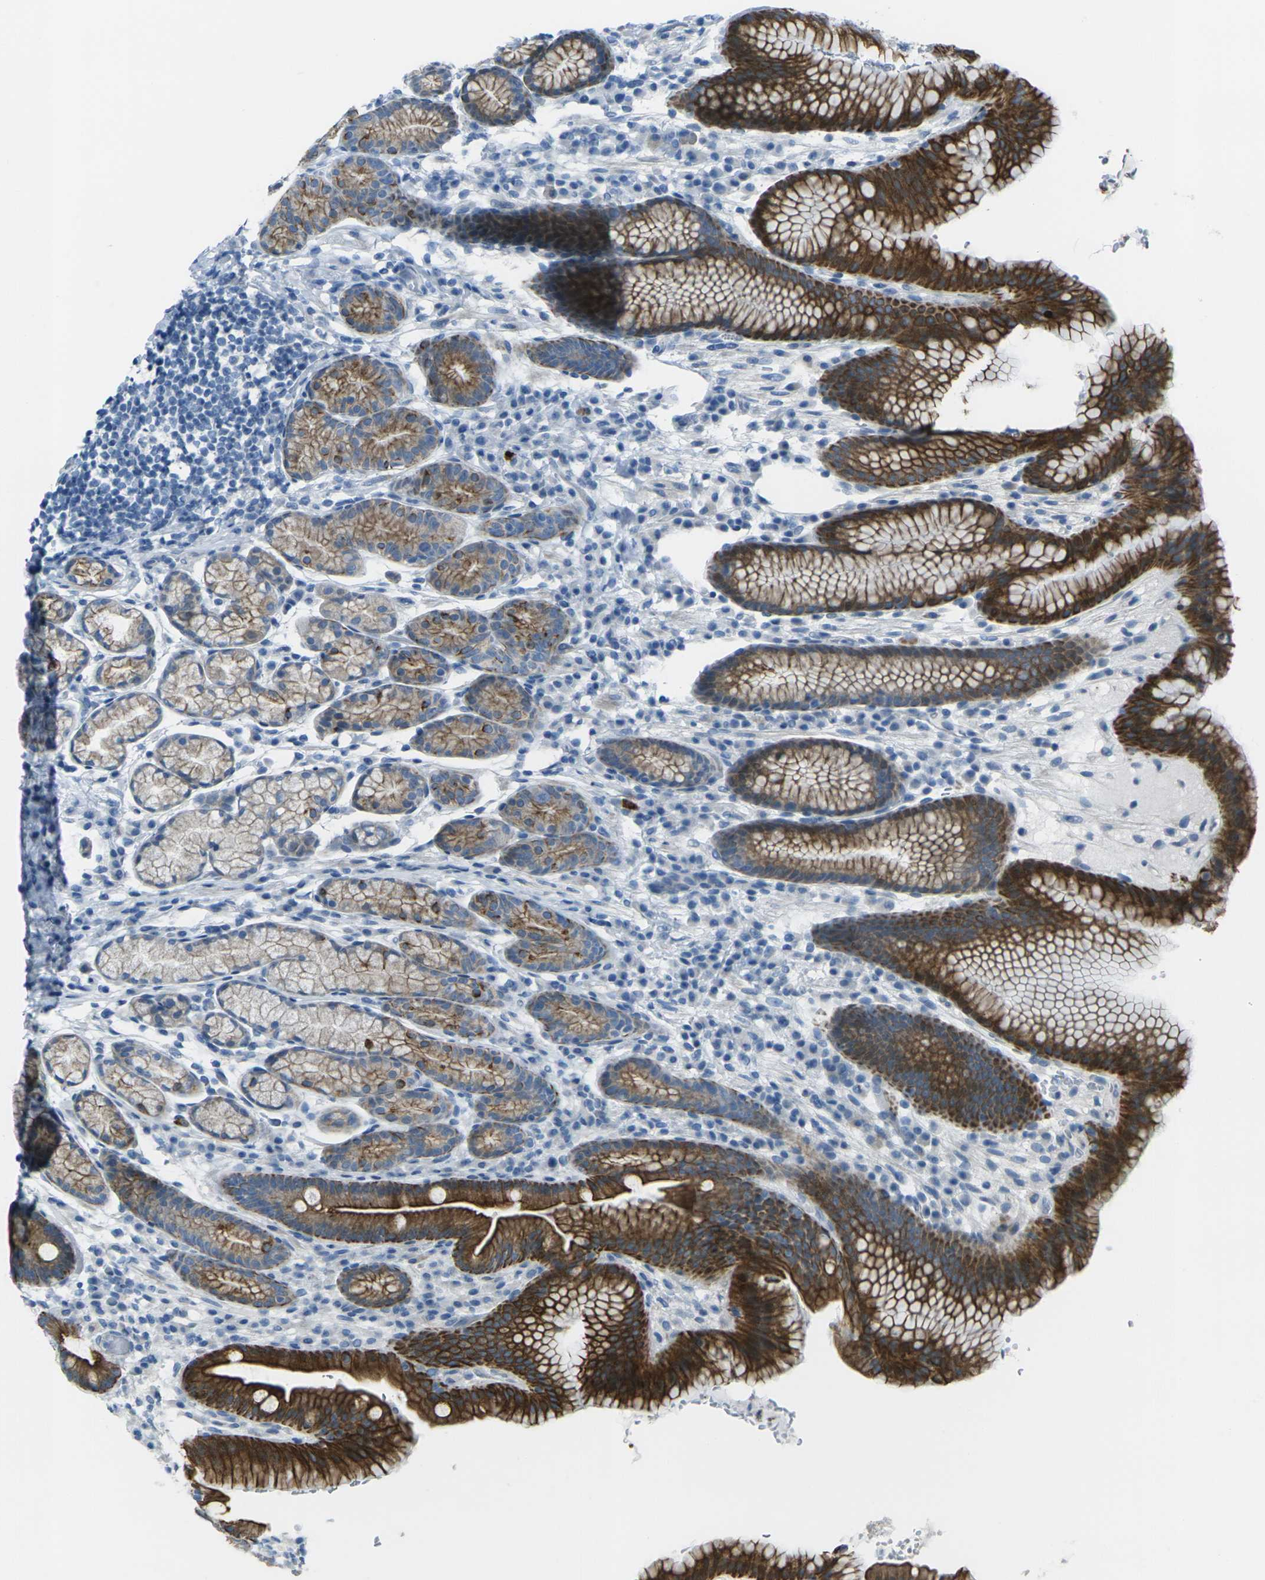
{"staining": {"intensity": "strong", "quantity": "25%-75%", "location": "cytoplasmic/membranous"}, "tissue": "stomach", "cell_type": "Glandular cells", "image_type": "normal", "snomed": [{"axis": "morphology", "description": "Normal tissue, NOS"}, {"axis": "topography", "description": "Stomach, lower"}], "caption": "Stomach stained with immunohistochemistry (IHC) shows strong cytoplasmic/membranous positivity in approximately 25%-75% of glandular cells.", "gene": "ANKRD46", "patient": {"sex": "male", "age": 52}}